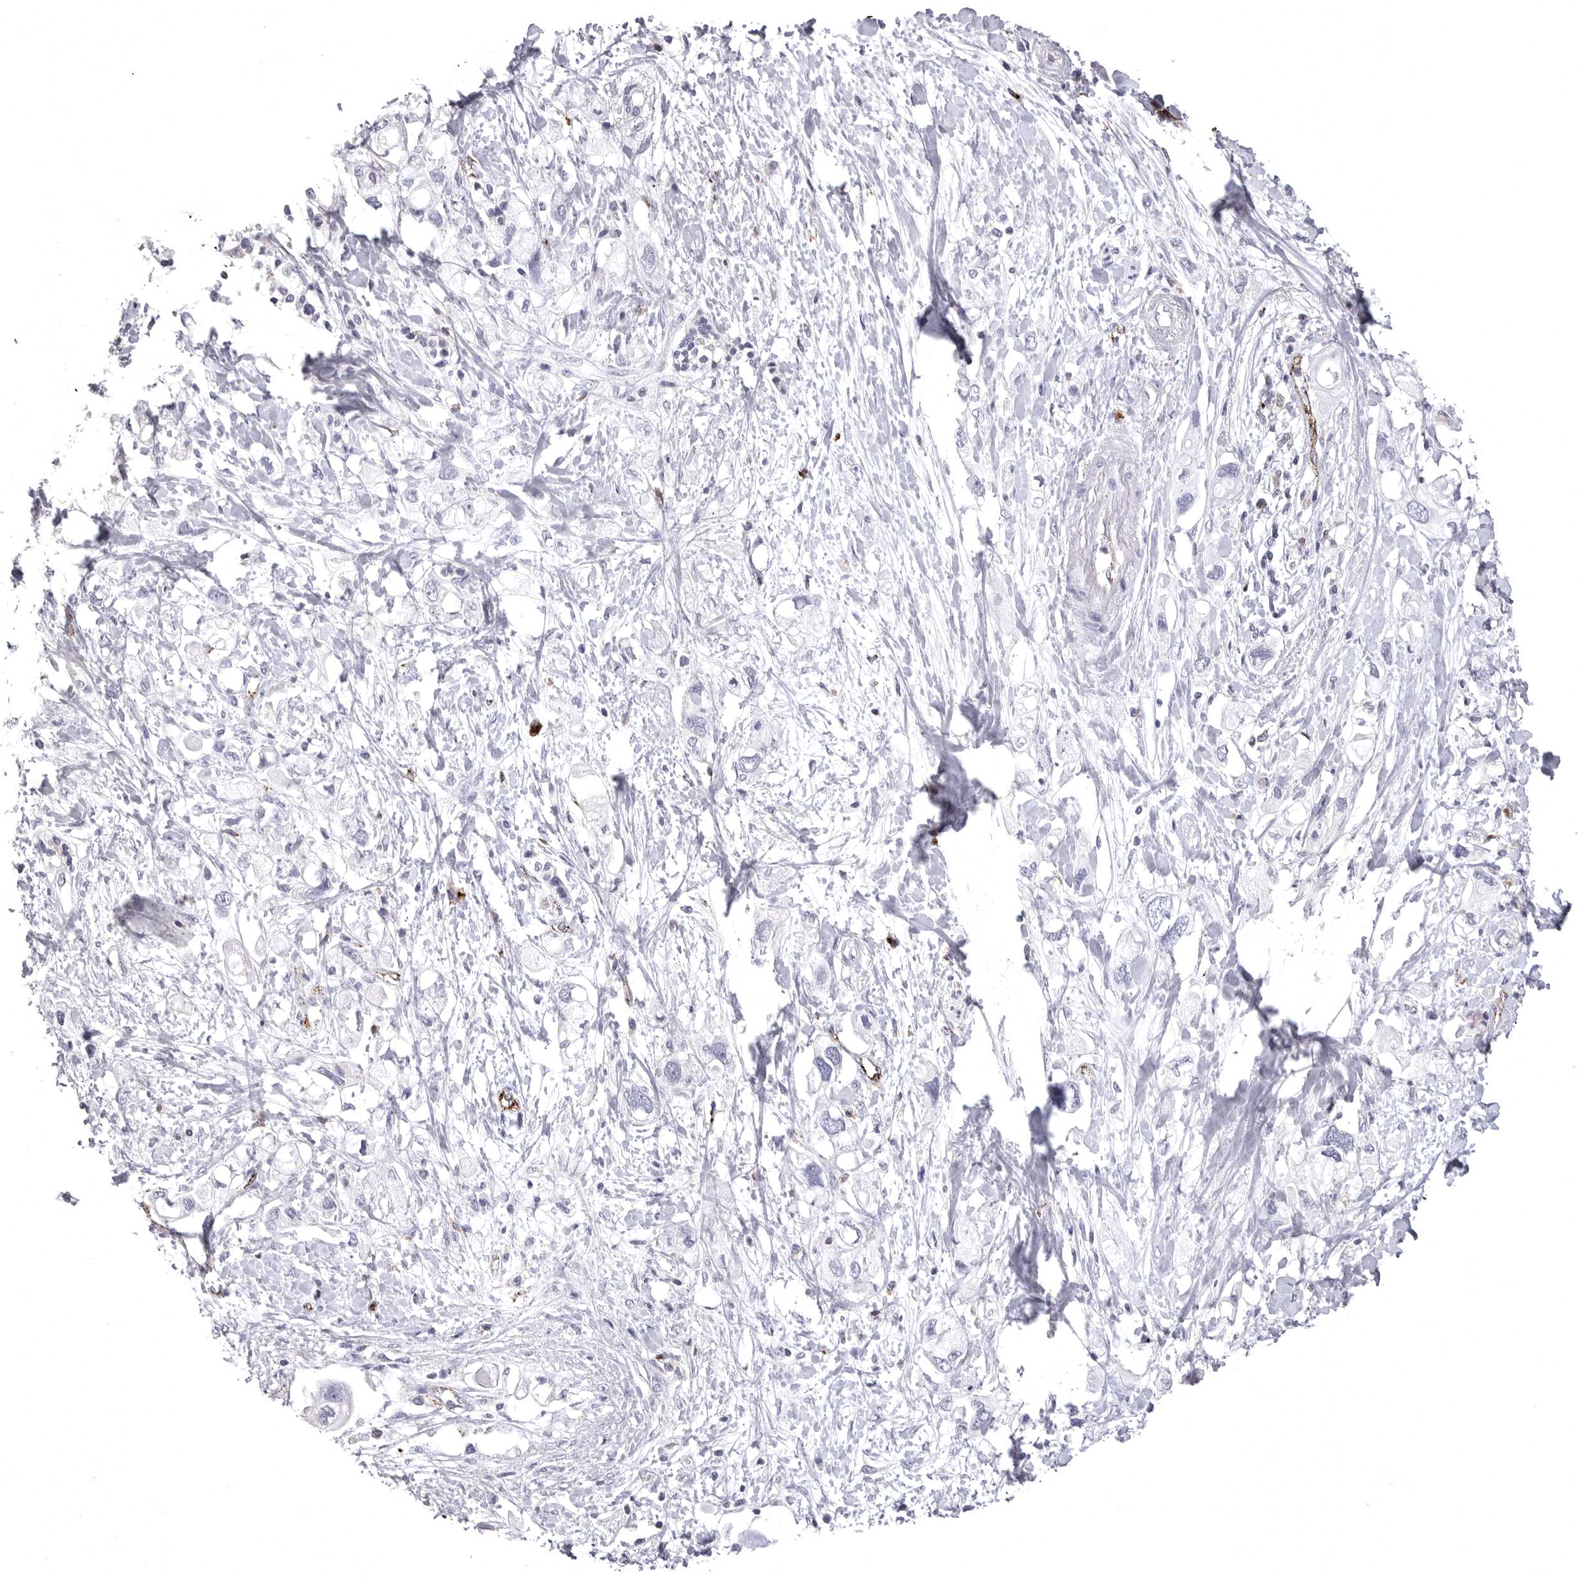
{"staining": {"intensity": "negative", "quantity": "none", "location": "none"}, "tissue": "pancreatic cancer", "cell_type": "Tumor cells", "image_type": "cancer", "snomed": [{"axis": "morphology", "description": "Adenocarcinoma, NOS"}, {"axis": "topography", "description": "Pancreas"}], "caption": "High power microscopy histopathology image of an IHC image of adenocarcinoma (pancreatic), revealing no significant expression in tumor cells. Nuclei are stained in blue.", "gene": "PSPN", "patient": {"sex": "female", "age": 56}}